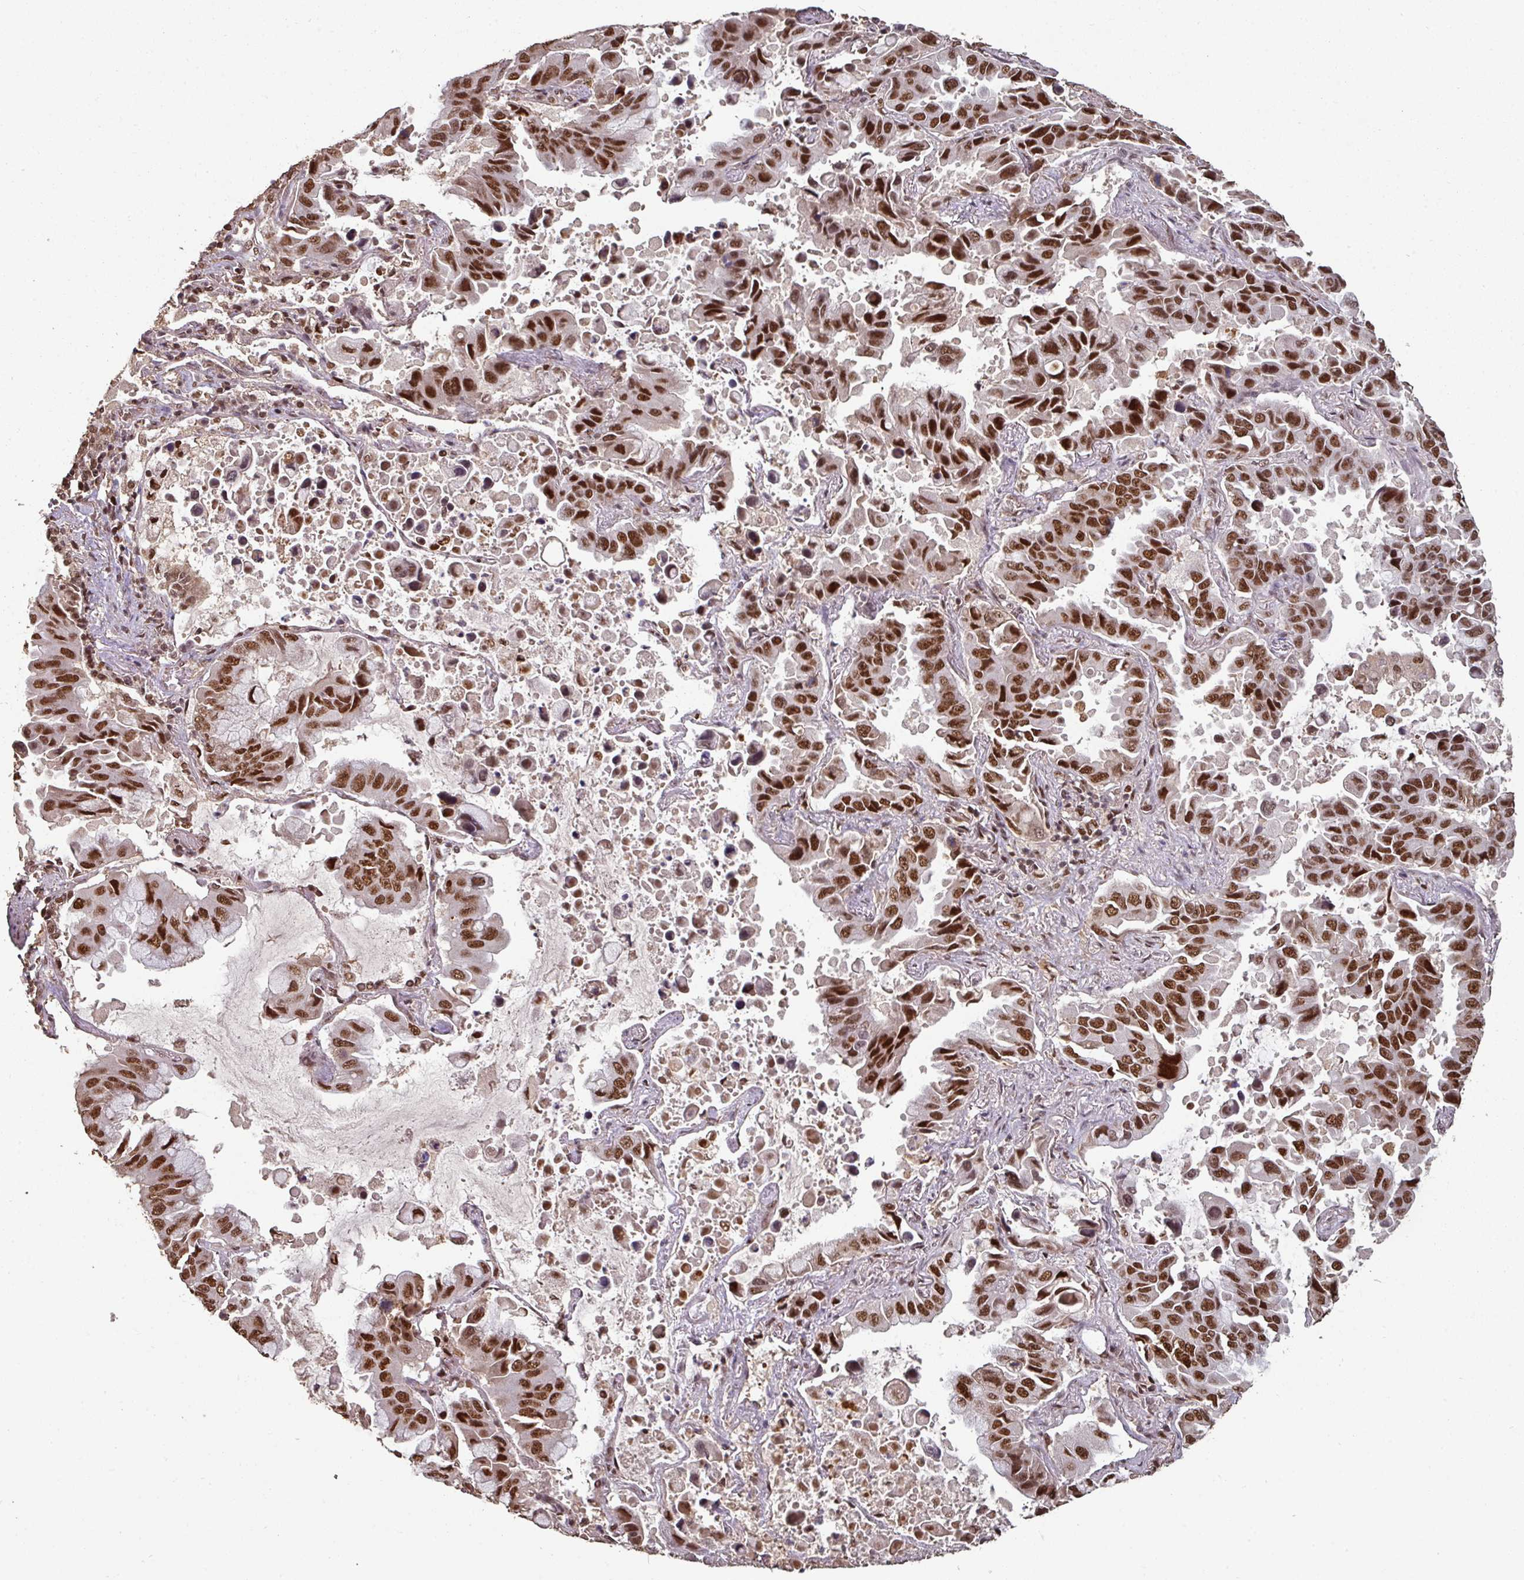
{"staining": {"intensity": "strong", "quantity": ">75%", "location": "nuclear"}, "tissue": "lung cancer", "cell_type": "Tumor cells", "image_type": "cancer", "snomed": [{"axis": "morphology", "description": "Adenocarcinoma, NOS"}, {"axis": "topography", "description": "Lung"}], "caption": "A micrograph of lung adenocarcinoma stained for a protein demonstrates strong nuclear brown staining in tumor cells.", "gene": "POLD1", "patient": {"sex": "male", "age": 64}}